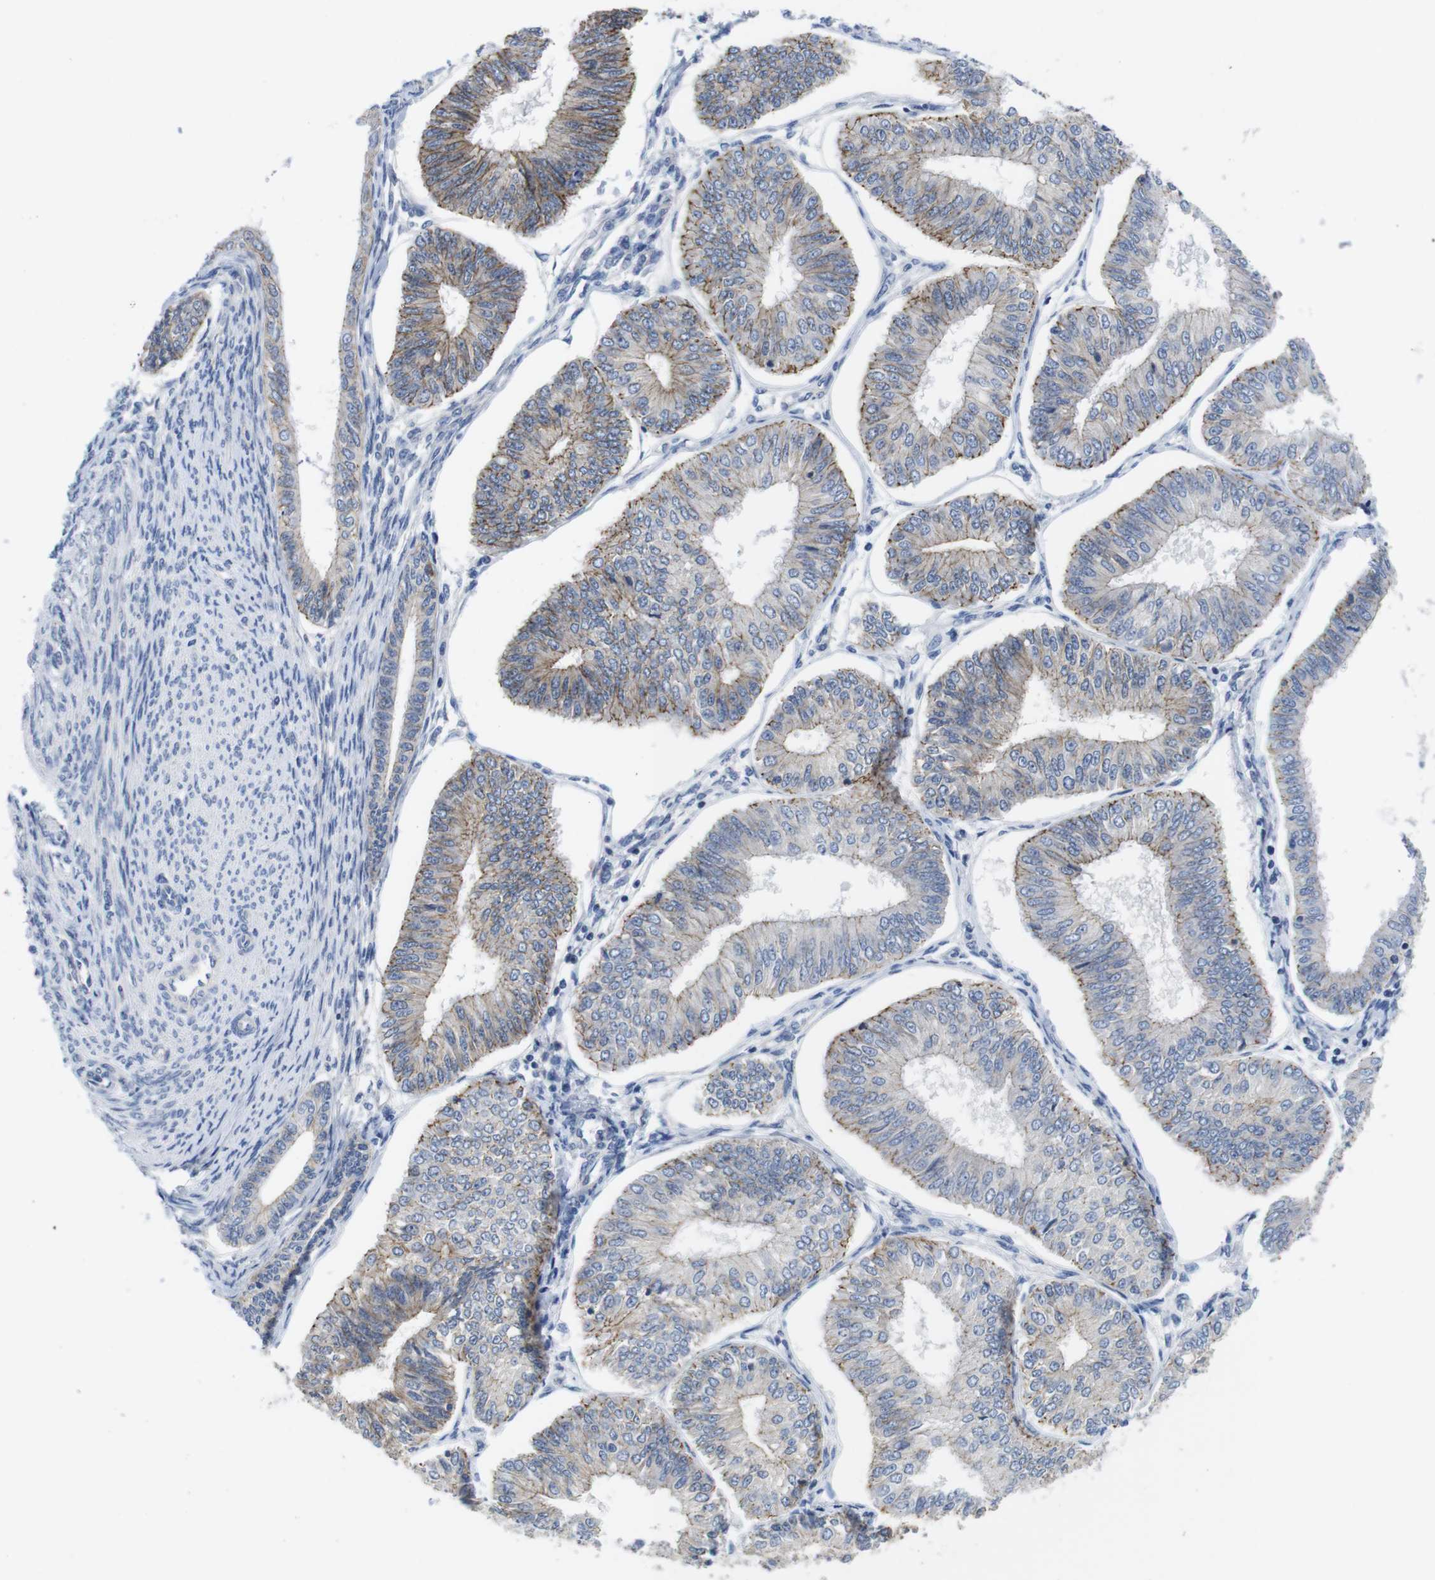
{"staining": {"intensity": "moderate", "quantity": "25%-75%", "location": "cytoplasmic/membranous"}, "tissue": "endometrial cancer", "cell_type": "Tumor cells", "image_type": "cancer", "snomed": [{"axis": "morphology", "description": "Adenocarcinoma, NOS"}, {"axis": "topography", "description": "Endometrium"}], "caption": "Immunohistochemical staining of human endometrial cancer exhibits medium levels of moderate cytoplasmic/membranous protein staining in approximately 25%-75% of tumor cells. Using DAB (brown) and hematoxylin (blue) stains, captured at high magnification using brightfield microscopy.", "gene": "SCRIB", "patient": {"sex": "female", "age": 58}}